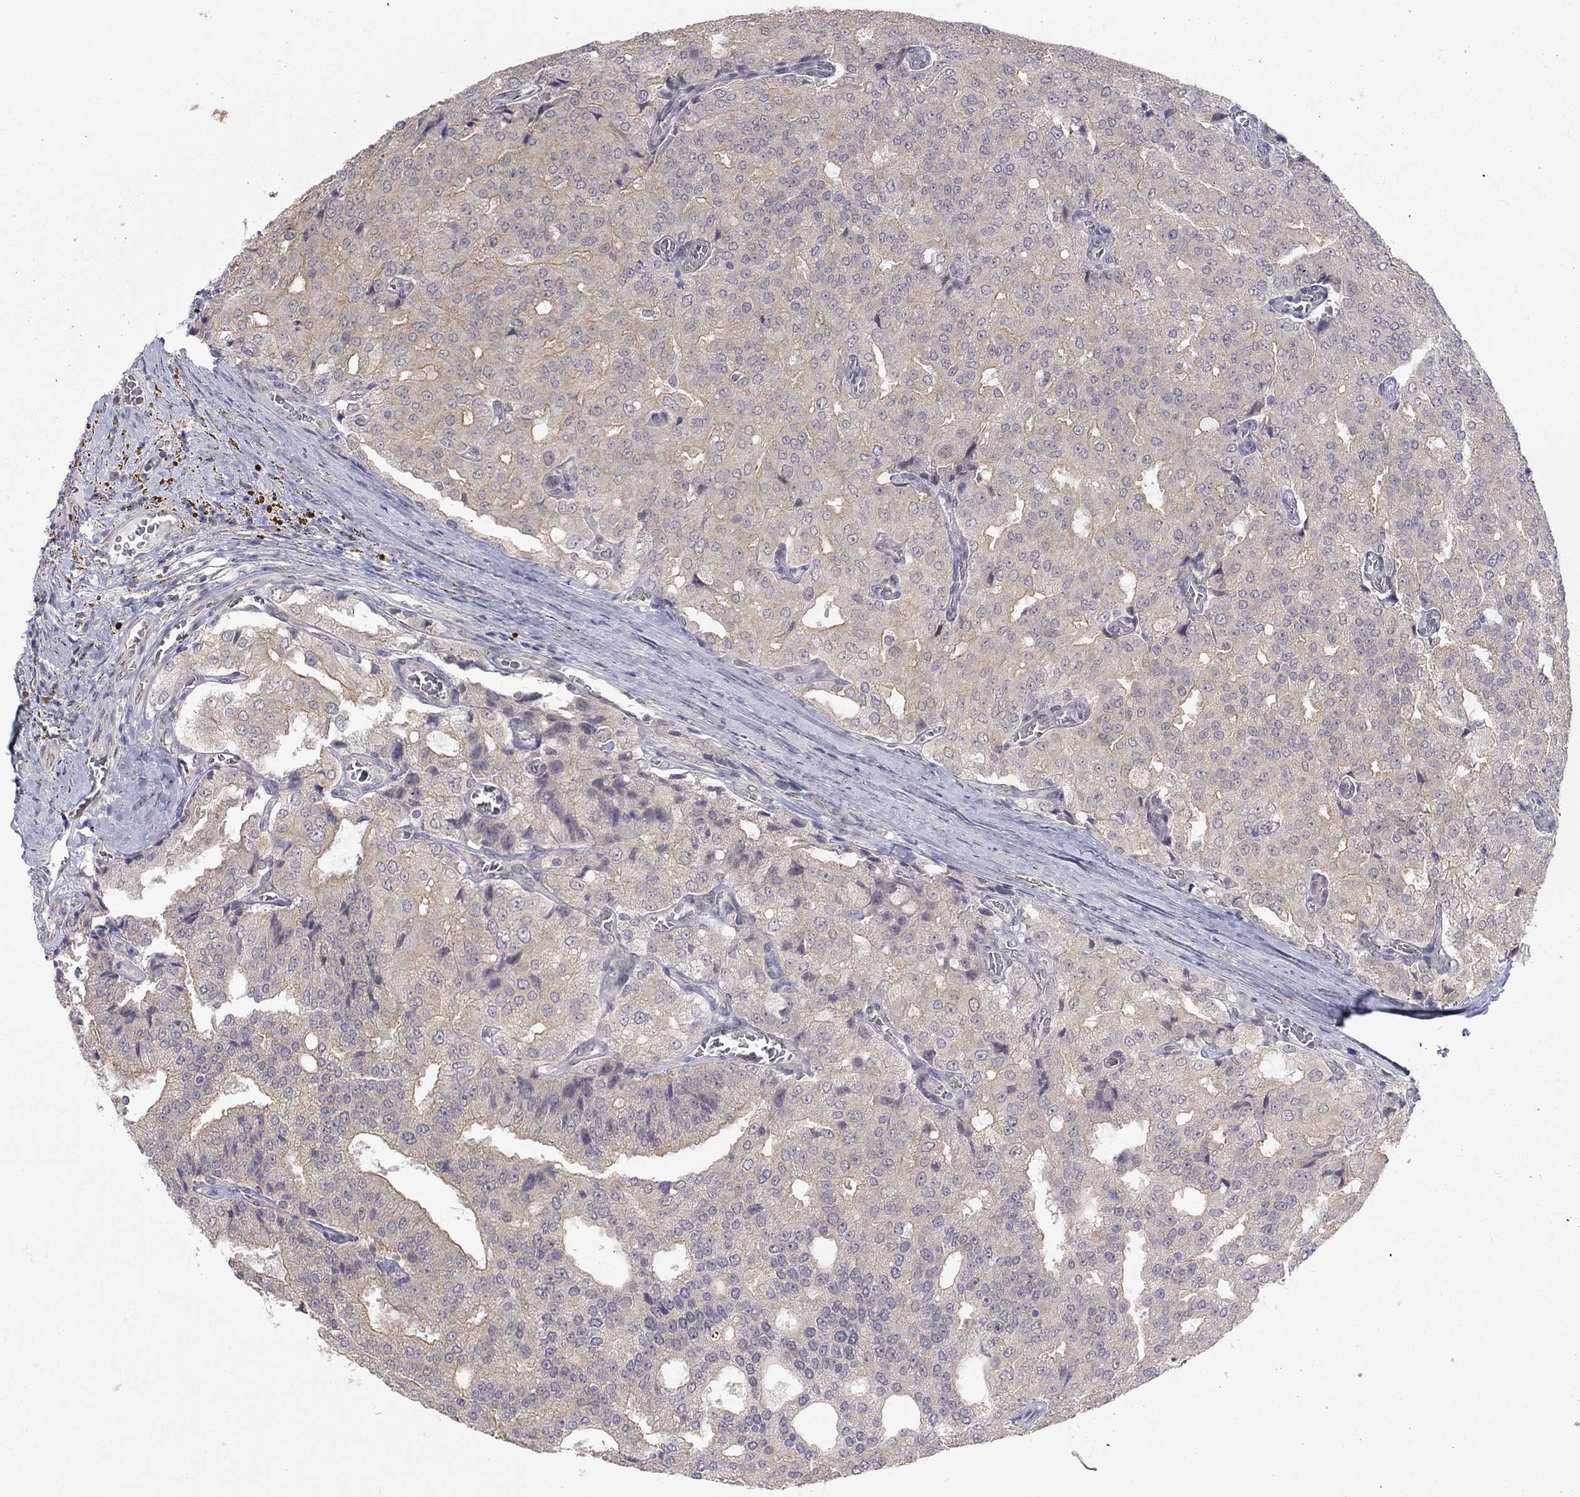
{"staining": {"intensity": "weak", "quantity": "25%-75%", "location": "cytoplasmic/membranous"}, "tissue": "prostate cancer", "cell_type": "Tumor cells", "image_type": "cancer", "snomed": [{"axis": "morphology", "description": "Adenocarcinoma, NOS"}, {"axis": "topography", "description": "Prostate and seminal vesicle, NOS"}, {"axis": "topography", "description": "Prostate"}], "caption": "Protein expression analysis of adenocarcinoma (prostate) displays weak cytoplasmic/membranous expression in approximately 25%-75% of tumor cells.", "gene": "SLC22A2", "patient": {"sex": "male", "age": 67}}